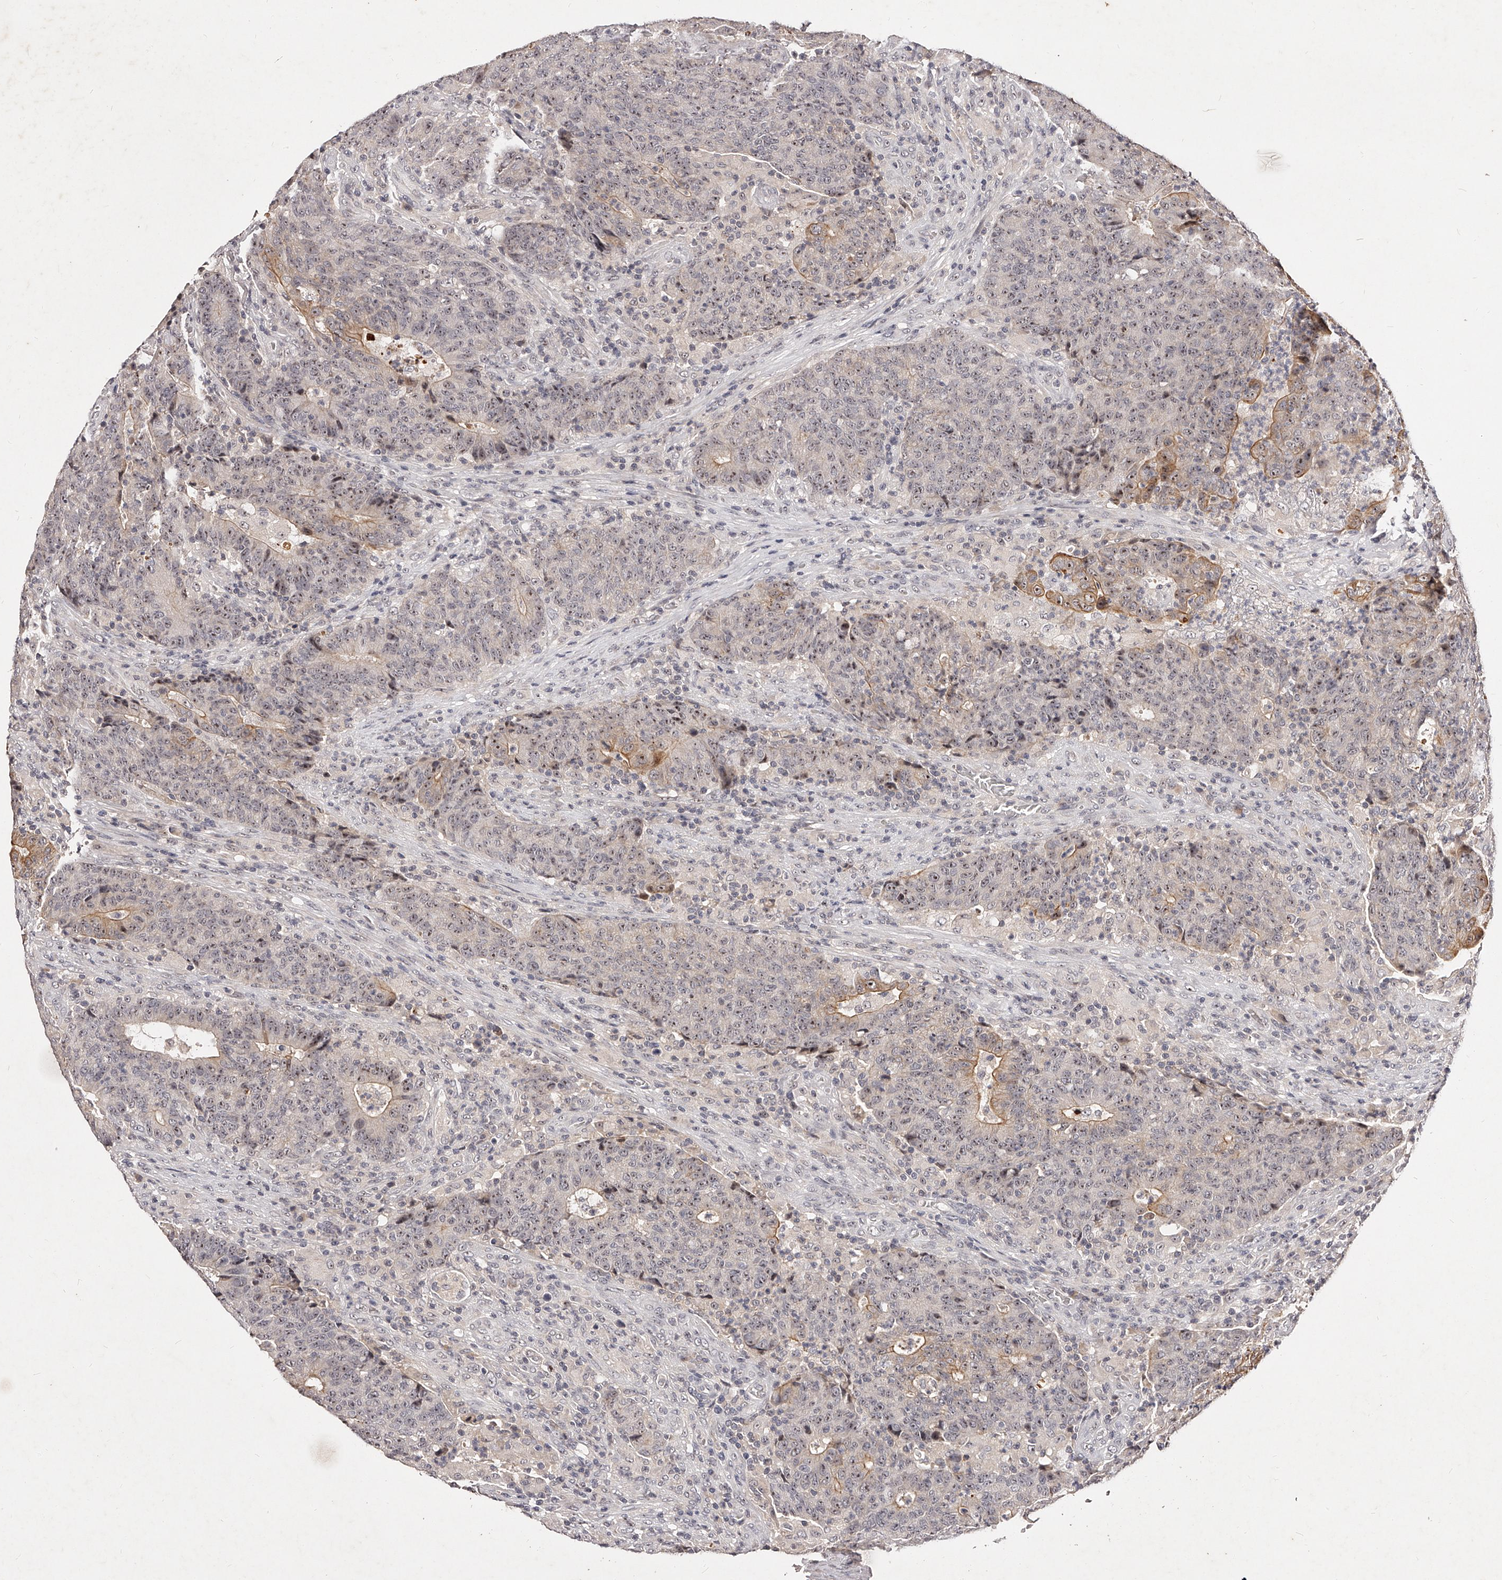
{"staining": {"intensity": "moderate", "quantity": "<25%", "location": "cytoplasmic/membranous,nuclear"}, "tissue": "colorectal cancer", "cell_type": "Tumor cells", "image_type": "cancer", "snomed": [{"axis": "morphology", "description": "Adenocarcinoma, NOS"}, {"axis": "topography", "description": "Colon"}], "caption": "Immunohistochemistry (DAB) staining of adenocarcinoma (colorectal) shows moderate cytoplasmic/membranous and nuclear protein staining in approximately <25% of tumor cells. (brown staining indicates protein expression, while blue staining denotes nuclei).", "gene": "PHACTR1", "patient": {"sex": "female", "age": 75}}